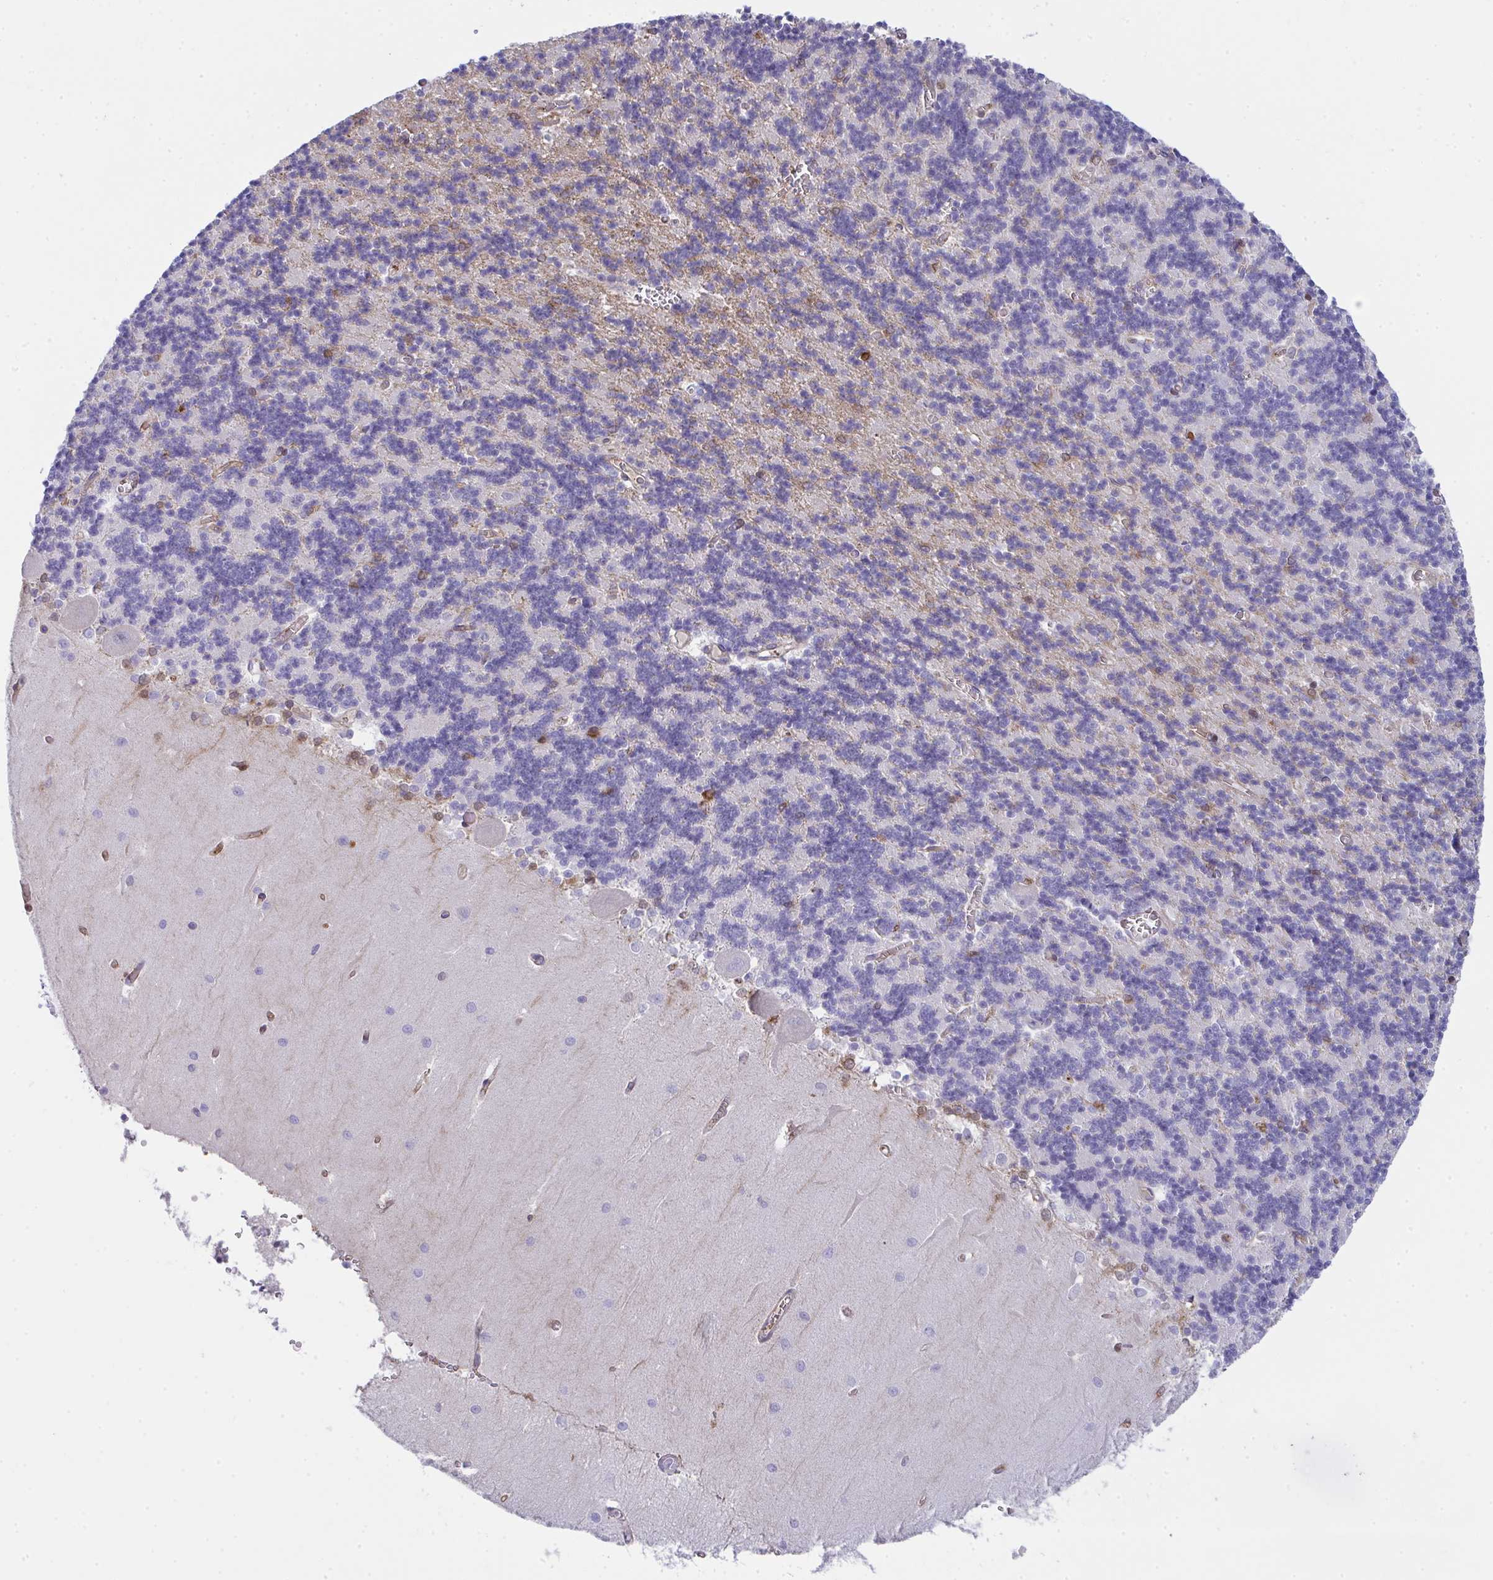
{"staining": {"intensity": "negative", "quantity": "none", "location": "none"}, "tissue": "cerebellum", "cell_type": "Cells in granular layer", "image_type": "normal", "snomed": [{"axis": "morphology", "description": "Normal tissue, NOS"}, {"axis": "topography", "description": "Cerebellum"}], "caption": "Cells in granular layer are negative for protein expression in unremarkable human cerebellum. (DAB immunohistochemistry (IHC) with hematoxylin counter stain).", "gene": "GAB1", "patient": {"sex": "male", "age": 37}}